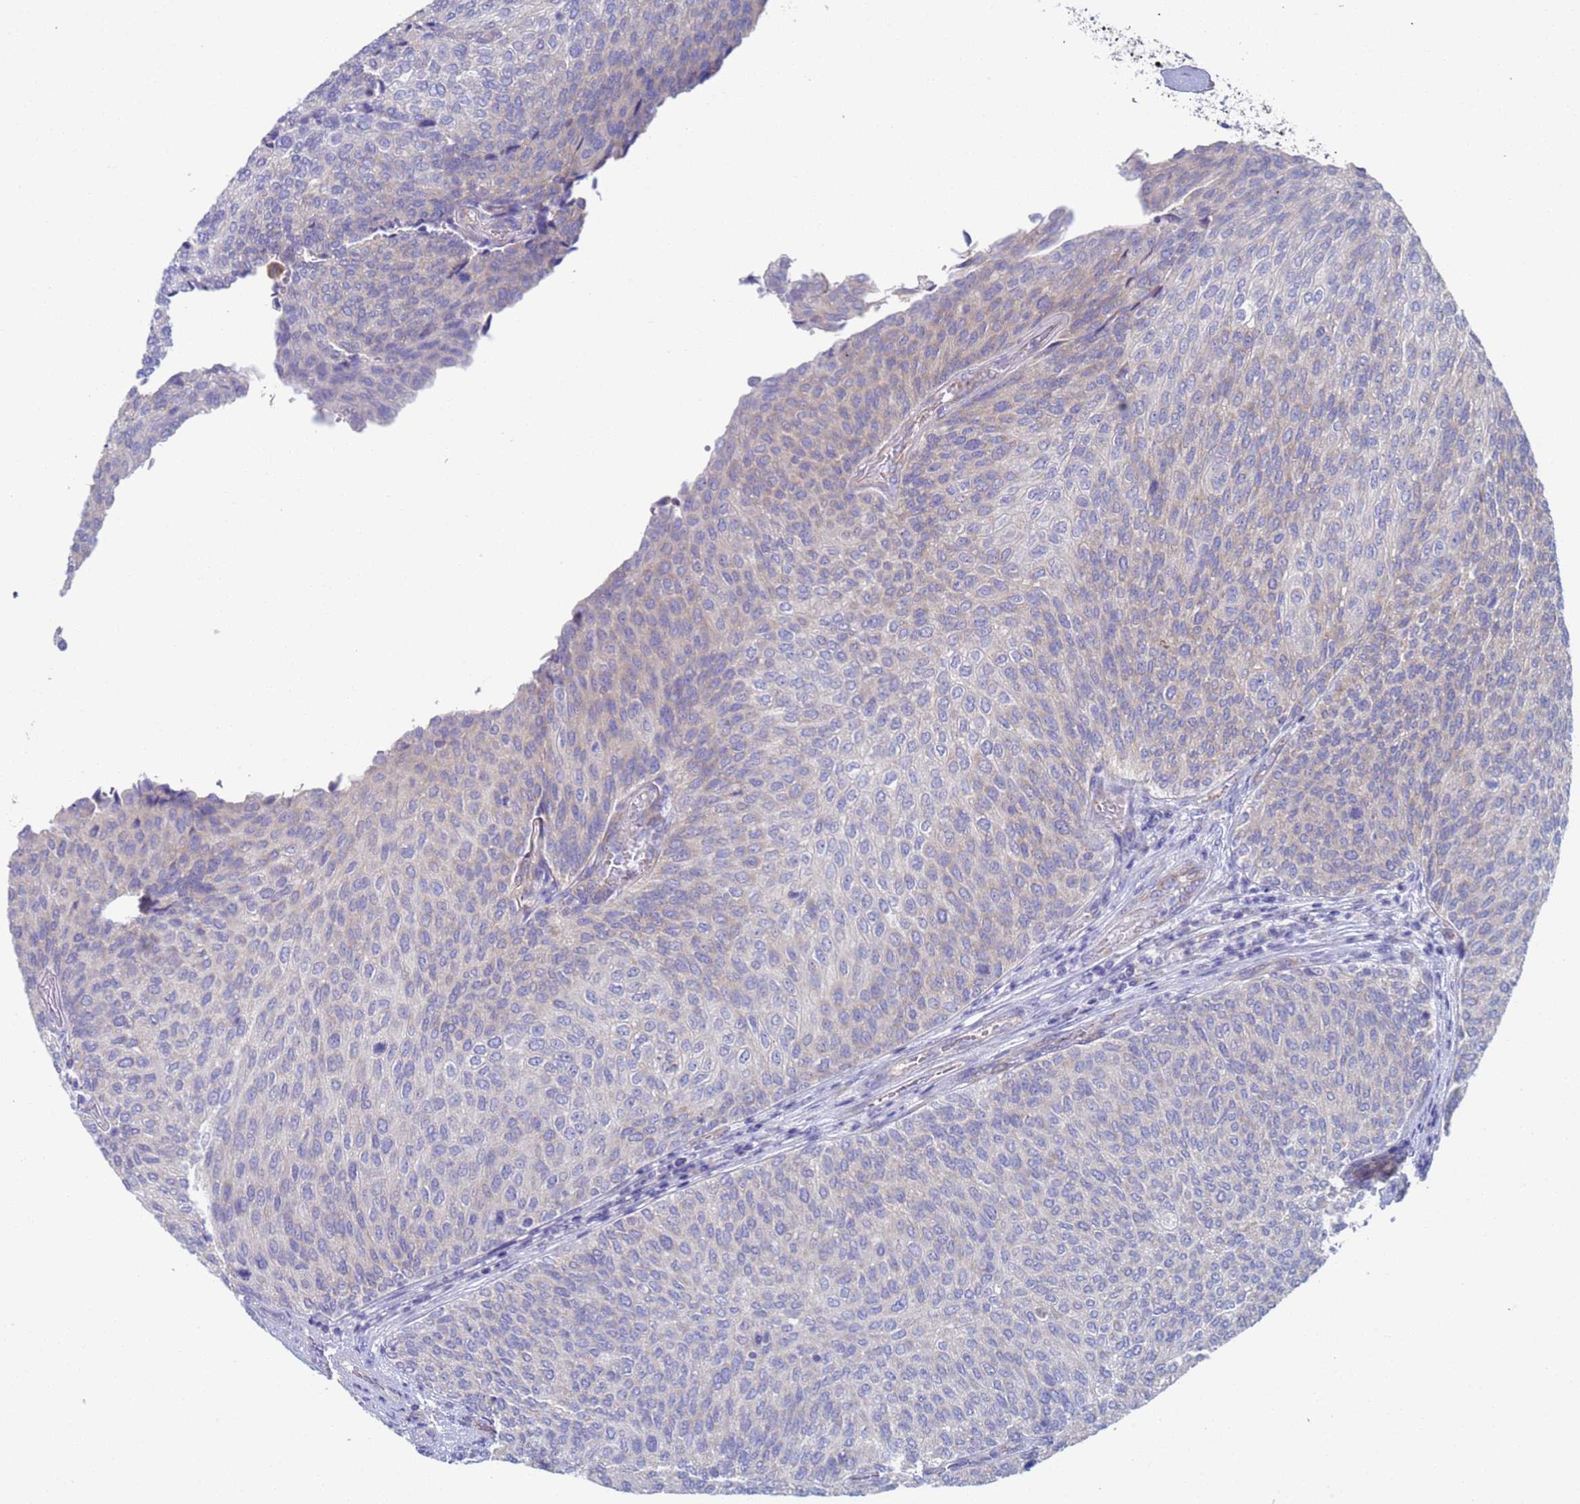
{"staining": {"intensity": "negative", "quantity": "none", "location": "none"}, "tissue": "urothelial cancer", "cell_type": "Tumor cells", "image_type": "cancer", "snomed": [{"axis": "morphology", "description": "Urothelial carcinoma, Low grade"}, {"axis": "topography", "description": "Urinary bladder"}], "caption": "Immunohistochemistry (IHC) of urothelial cancer shows no staining in tumor cells. (DAB (3,3'-diaminobenzidine) immunohistochemistry (IHC), high magnification).", "gene": "PET117", "patient": {"sex": "female", "age": 79}}